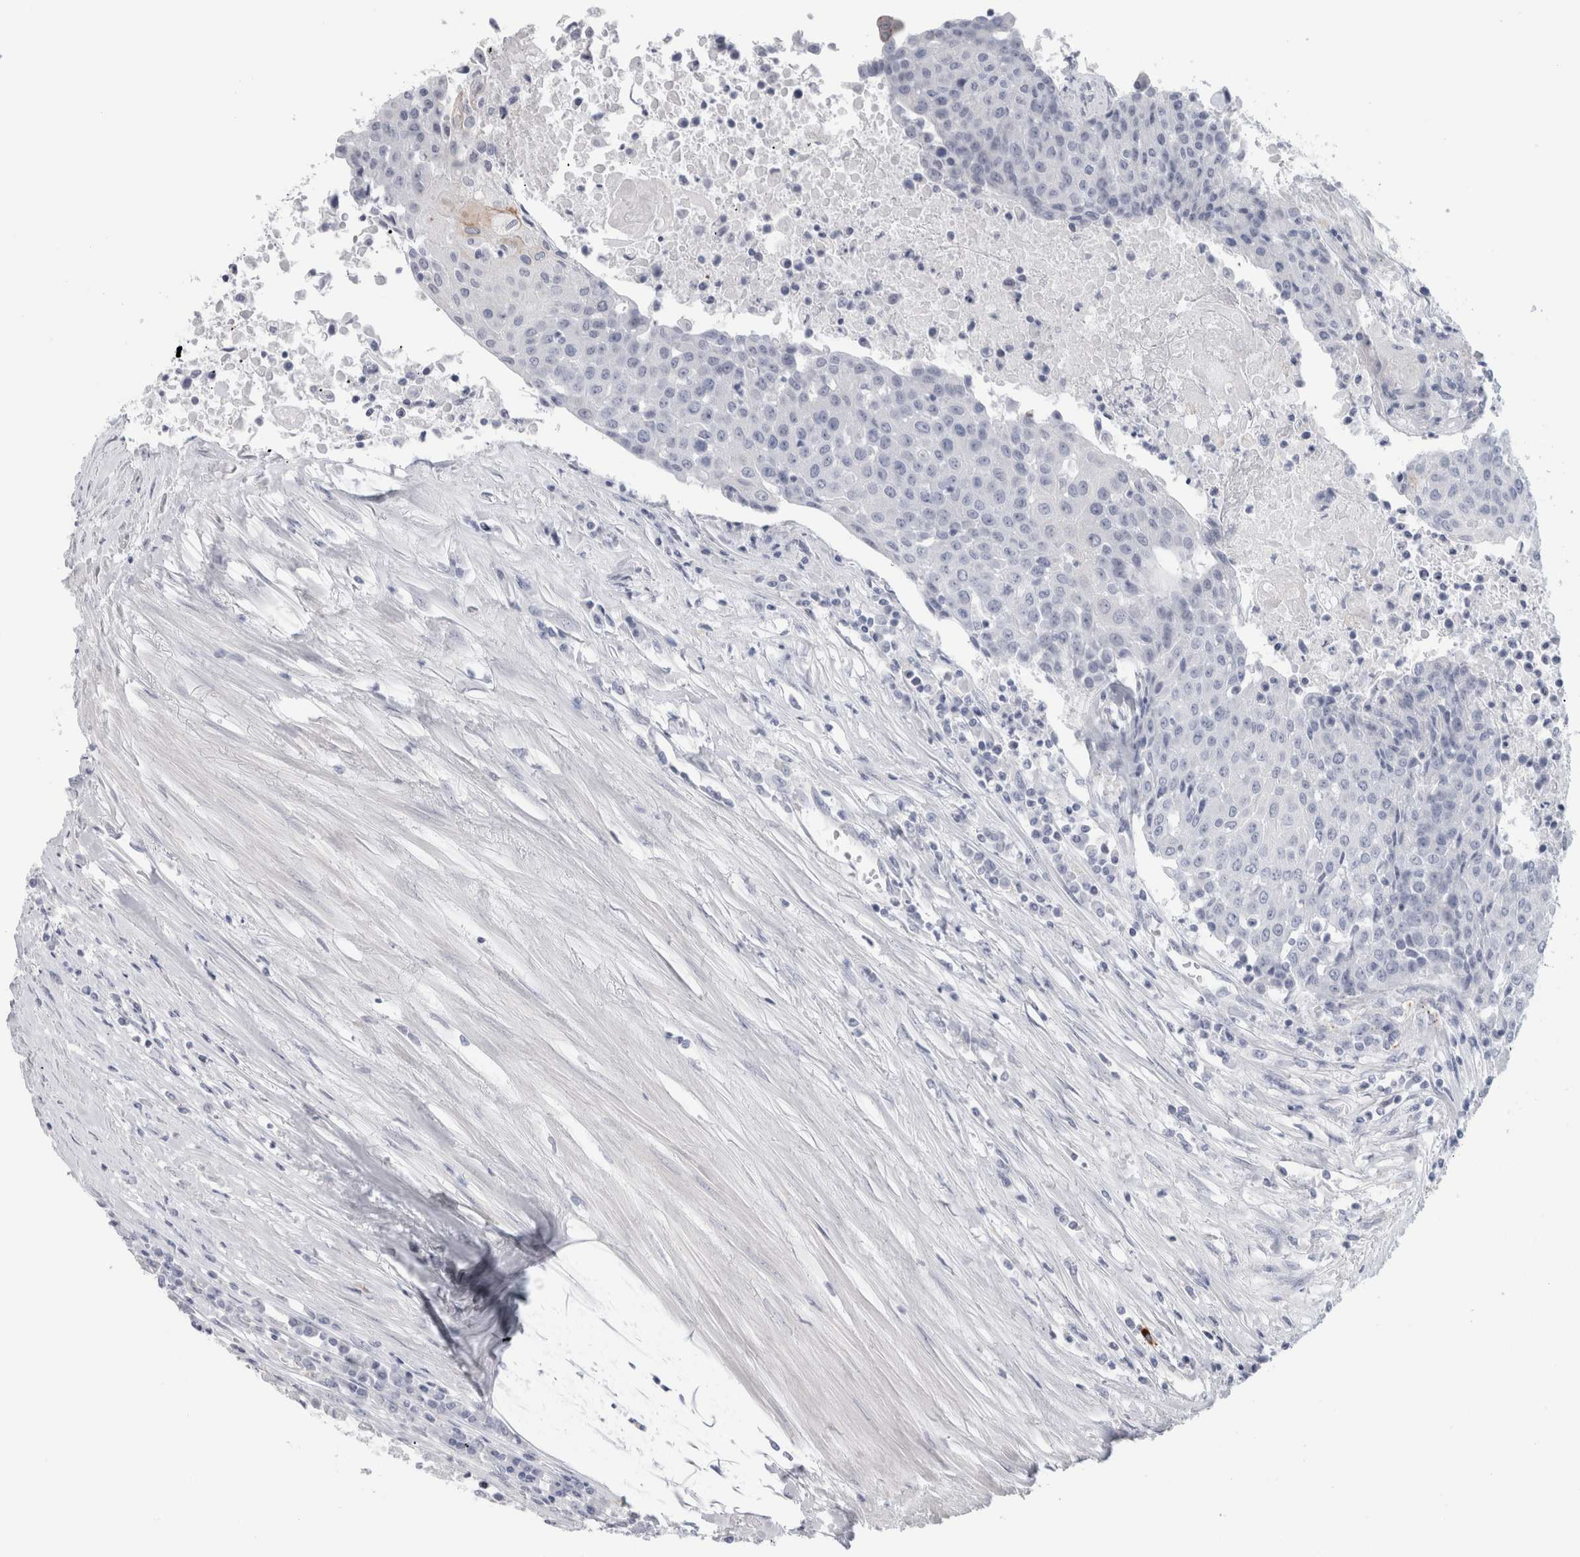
{"staining": {"intensity": "negative", "quantity": "none", "location": "none"}, "tissue": "urothelial cancer", "cell_type": "Tumor cells", "image_type": "cancer", "snomed": [{"axis": "morphology", "description": "Urothelial carcinoma, High grade"}, {"axis": "topography", "description": "Urinary bladder"}], "caption": "Protein analysis of urothelial cancer displays no significant expression in tumor cells.", "gene": "ANKMY1", "patient": {"sex": "female", "age": 85}}